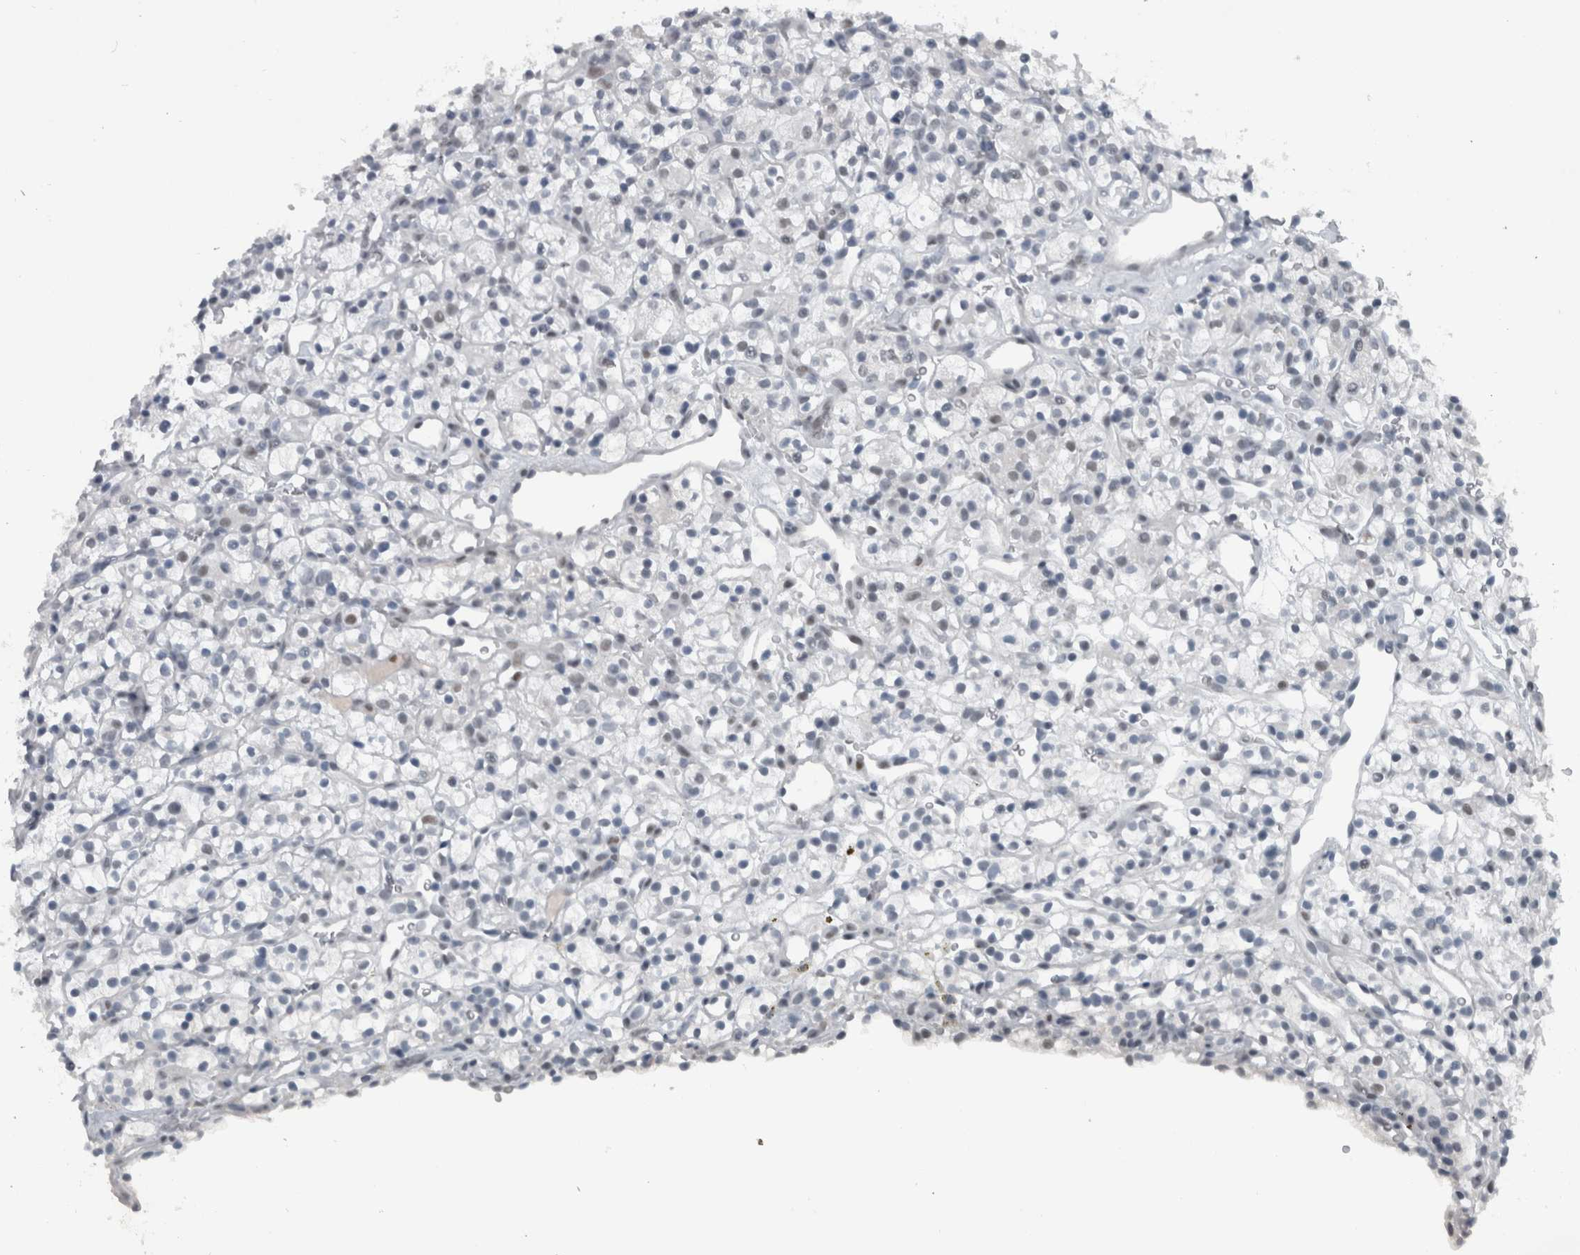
{"staining": {"intensity": "negative", "quantity": "none", "location": "none"}, "tissue": "renal cancer", "cell_type": "Tumor cells", "image_type": "cancer", "snomed": [{"axis": "morphology", "description": "Adenocarcinoma, NOS"}, {"axis": "topography", "description": "Kidney"}], "caption": "This is an immunohistochemistry histopathology image of adenocarcinoma (renal). There is no staining in tumor cells.", "gene": "ZBTB21", "patient": {"sex": "female", "age": 57}}